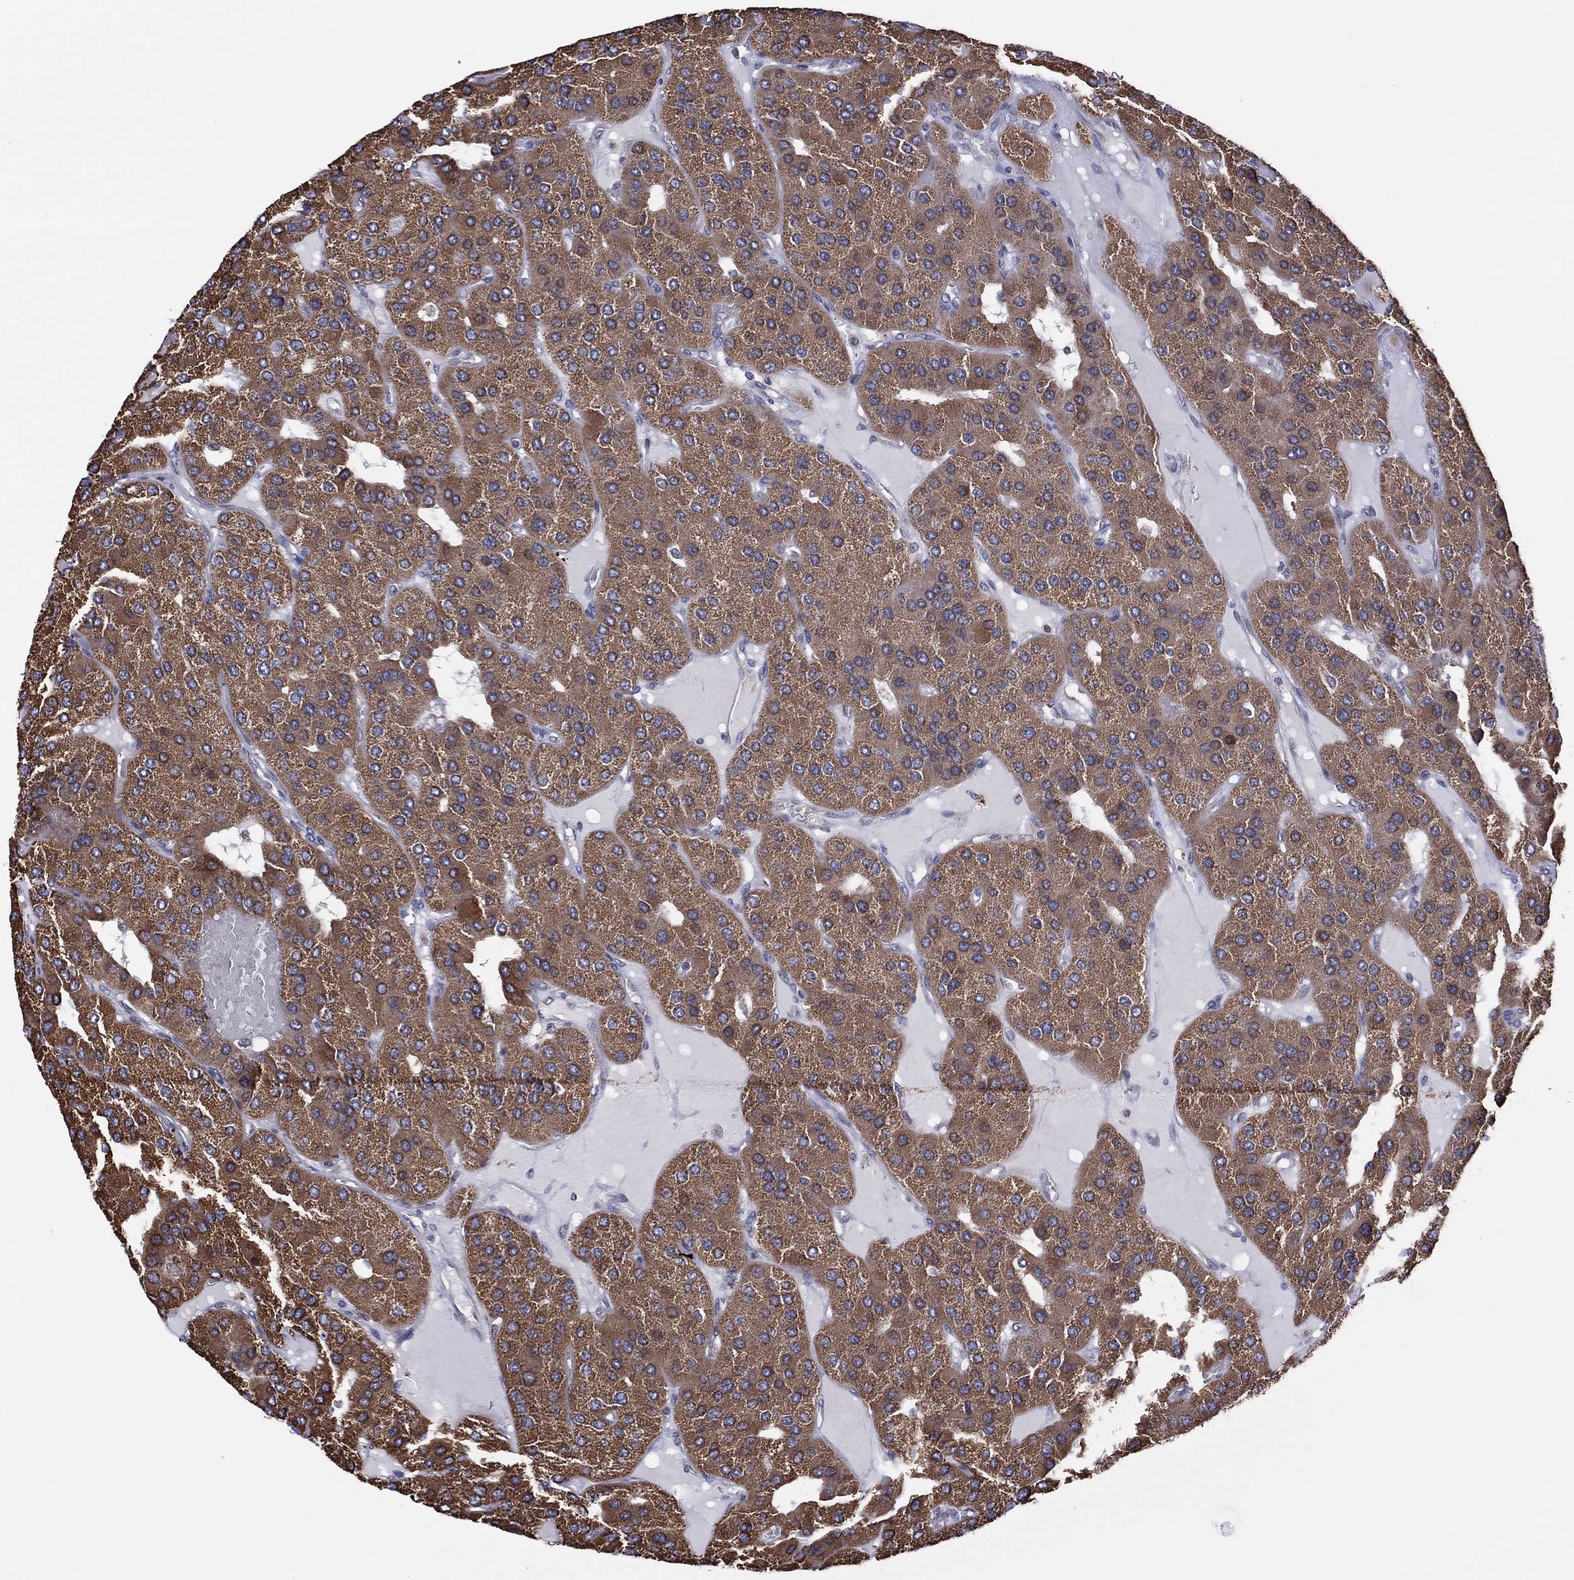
{"staining": {"intensity": "moderate", "quantity": ">75%", "location": "cytoplasmic/membranous"}, "tissue": "parathyroid gland", "cell_type": "Glandular cells", "image_type": "normal", "snomed": [{"axis": "morphology", "description": "Normal tissue, NOS"}, {"axis": "morphology", "description": "Adenoma, NOS"}, {"axis": "topography", "description": "Parathyroid gland"}], "caption": "A brown stain shows moderate cytoplasmic/membranous expression of a protein in glandular cells of benign human parathyroid gland.", "gene": "PIDD1", "patient": {"sex": "female", "age": 86}}